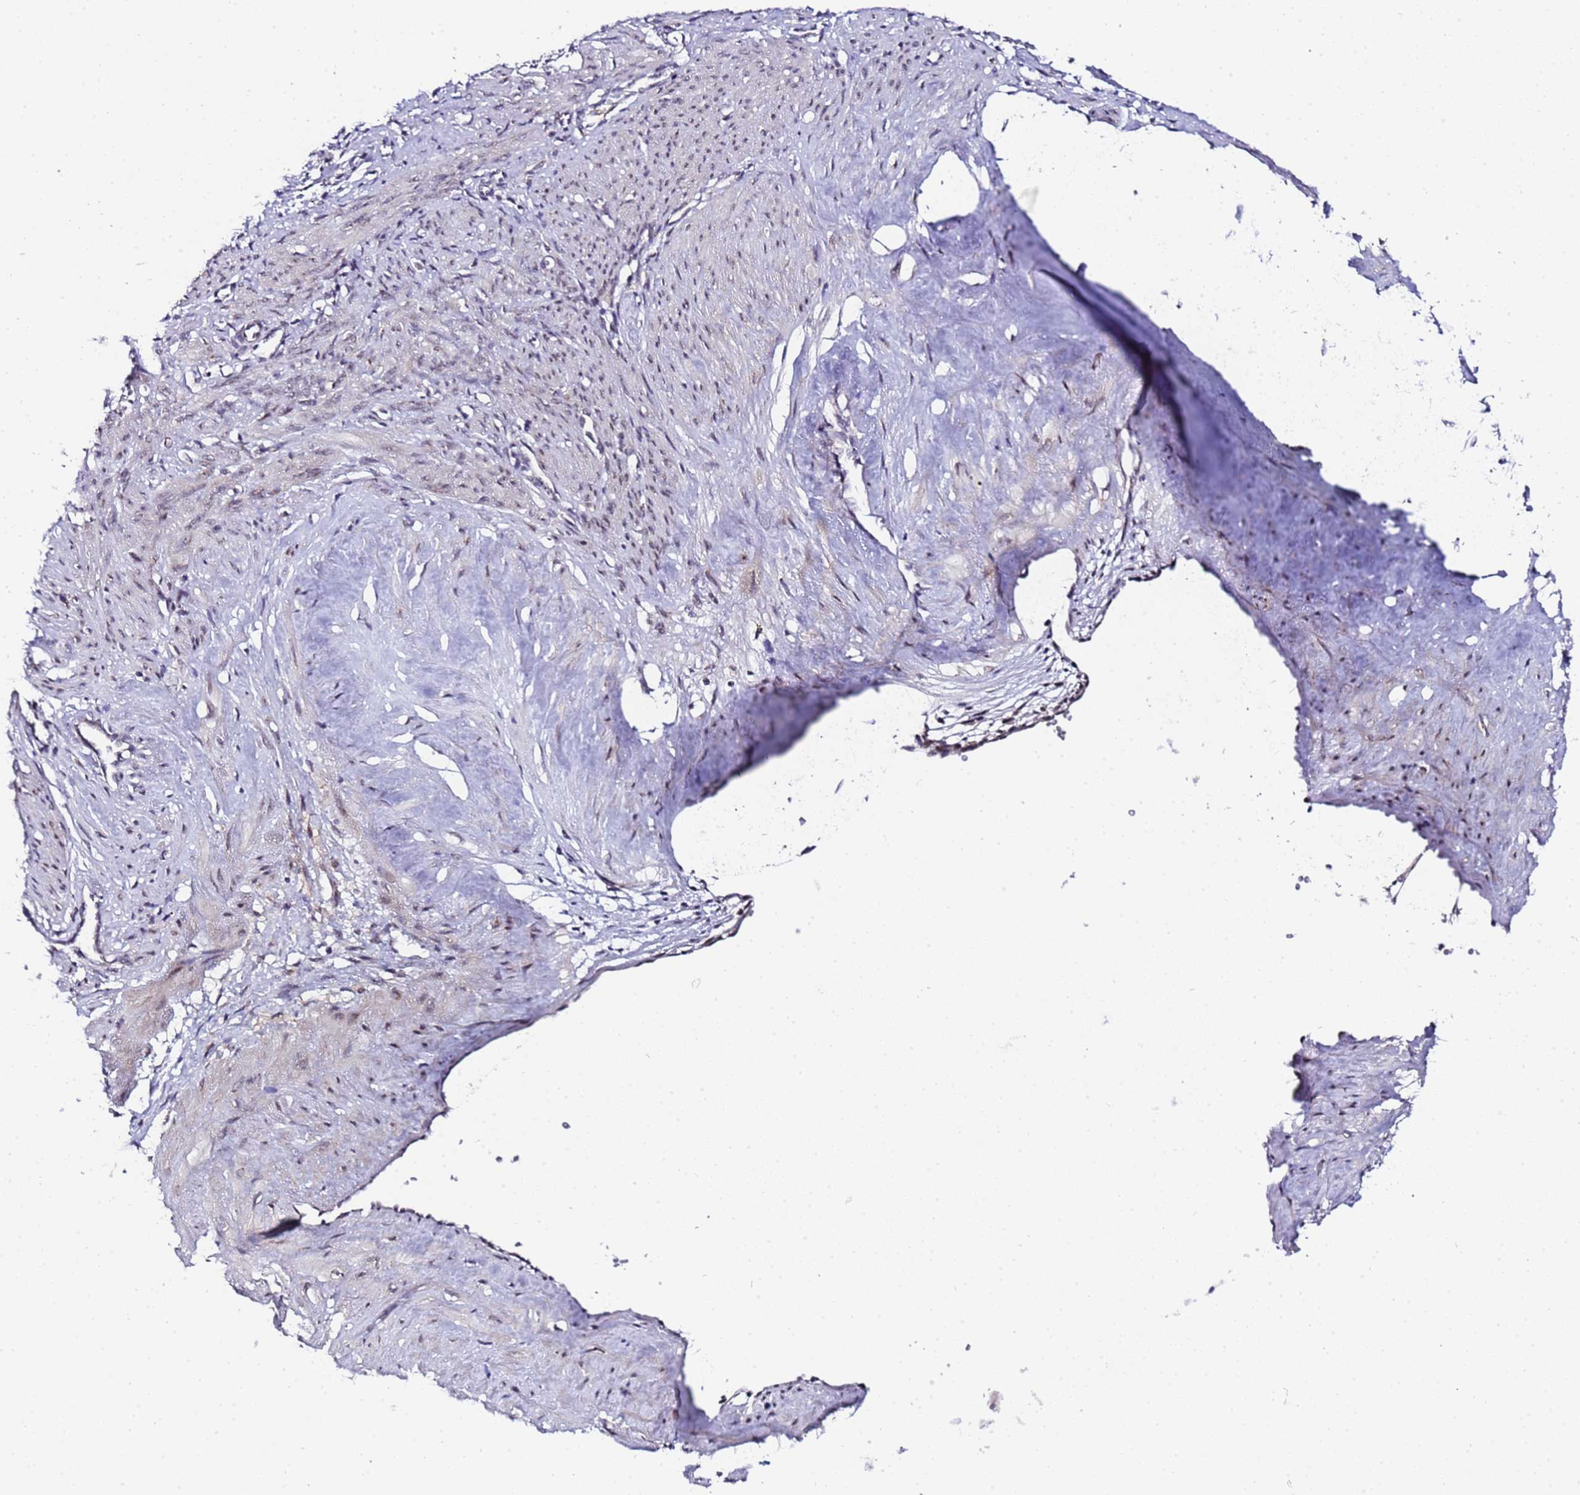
{"staining": {"intensity": "weak", "quantity": "<25%", "location": "nuclear"}, "tissue": "smooth muscle", "cell_type": "Smooth muscle cells", "image_type": "normal", "snomed": [{"axis": "morphology", "description": "Normal tissue, NOS"}, {"axis": "topography", "description": "Endometrium"}], "caption": "The histopathology image exhibits no staining of smooth muscle cells in unremarkable smooth muscle.", "gene": "C19orf47", "patient": {"sex": "female", "age": 33}}